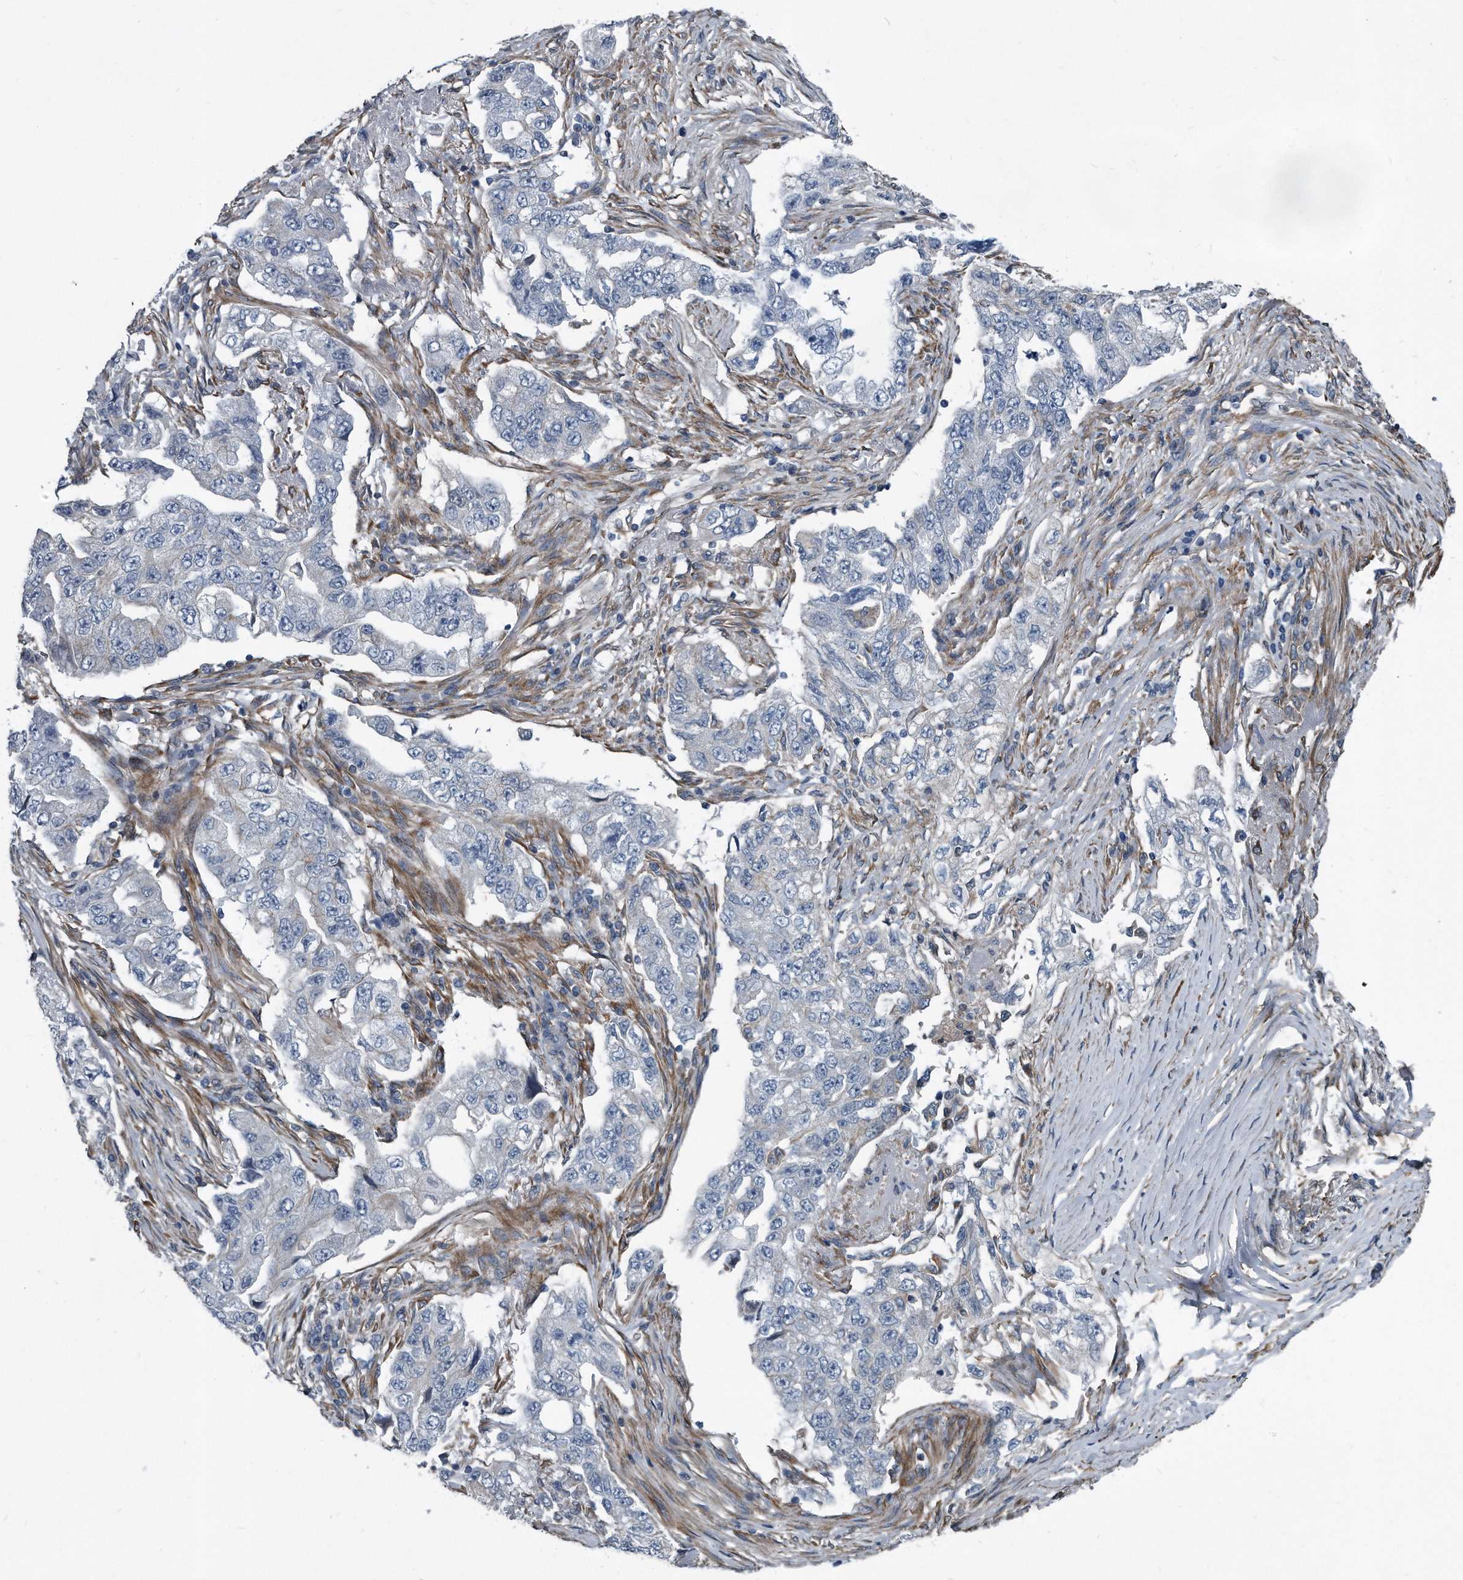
{"staining": {"intensity": "negative", "quantity": "none", "location": "none"}, "tissue": "lung cancer", "cell_type": "Tumor cells", "image_type": "cancer", "snomed": [{"axis": "morphology", "description": "Adenocarcinoma, NOS"}, {"axis": "topography", "description": "Lung"}], "caption": "IHC of adenocarcinoma (lung) exhibits no positivity in tumor cells.", "gene": "PLEC", "patient": {"sex": "female", "age": 51}}